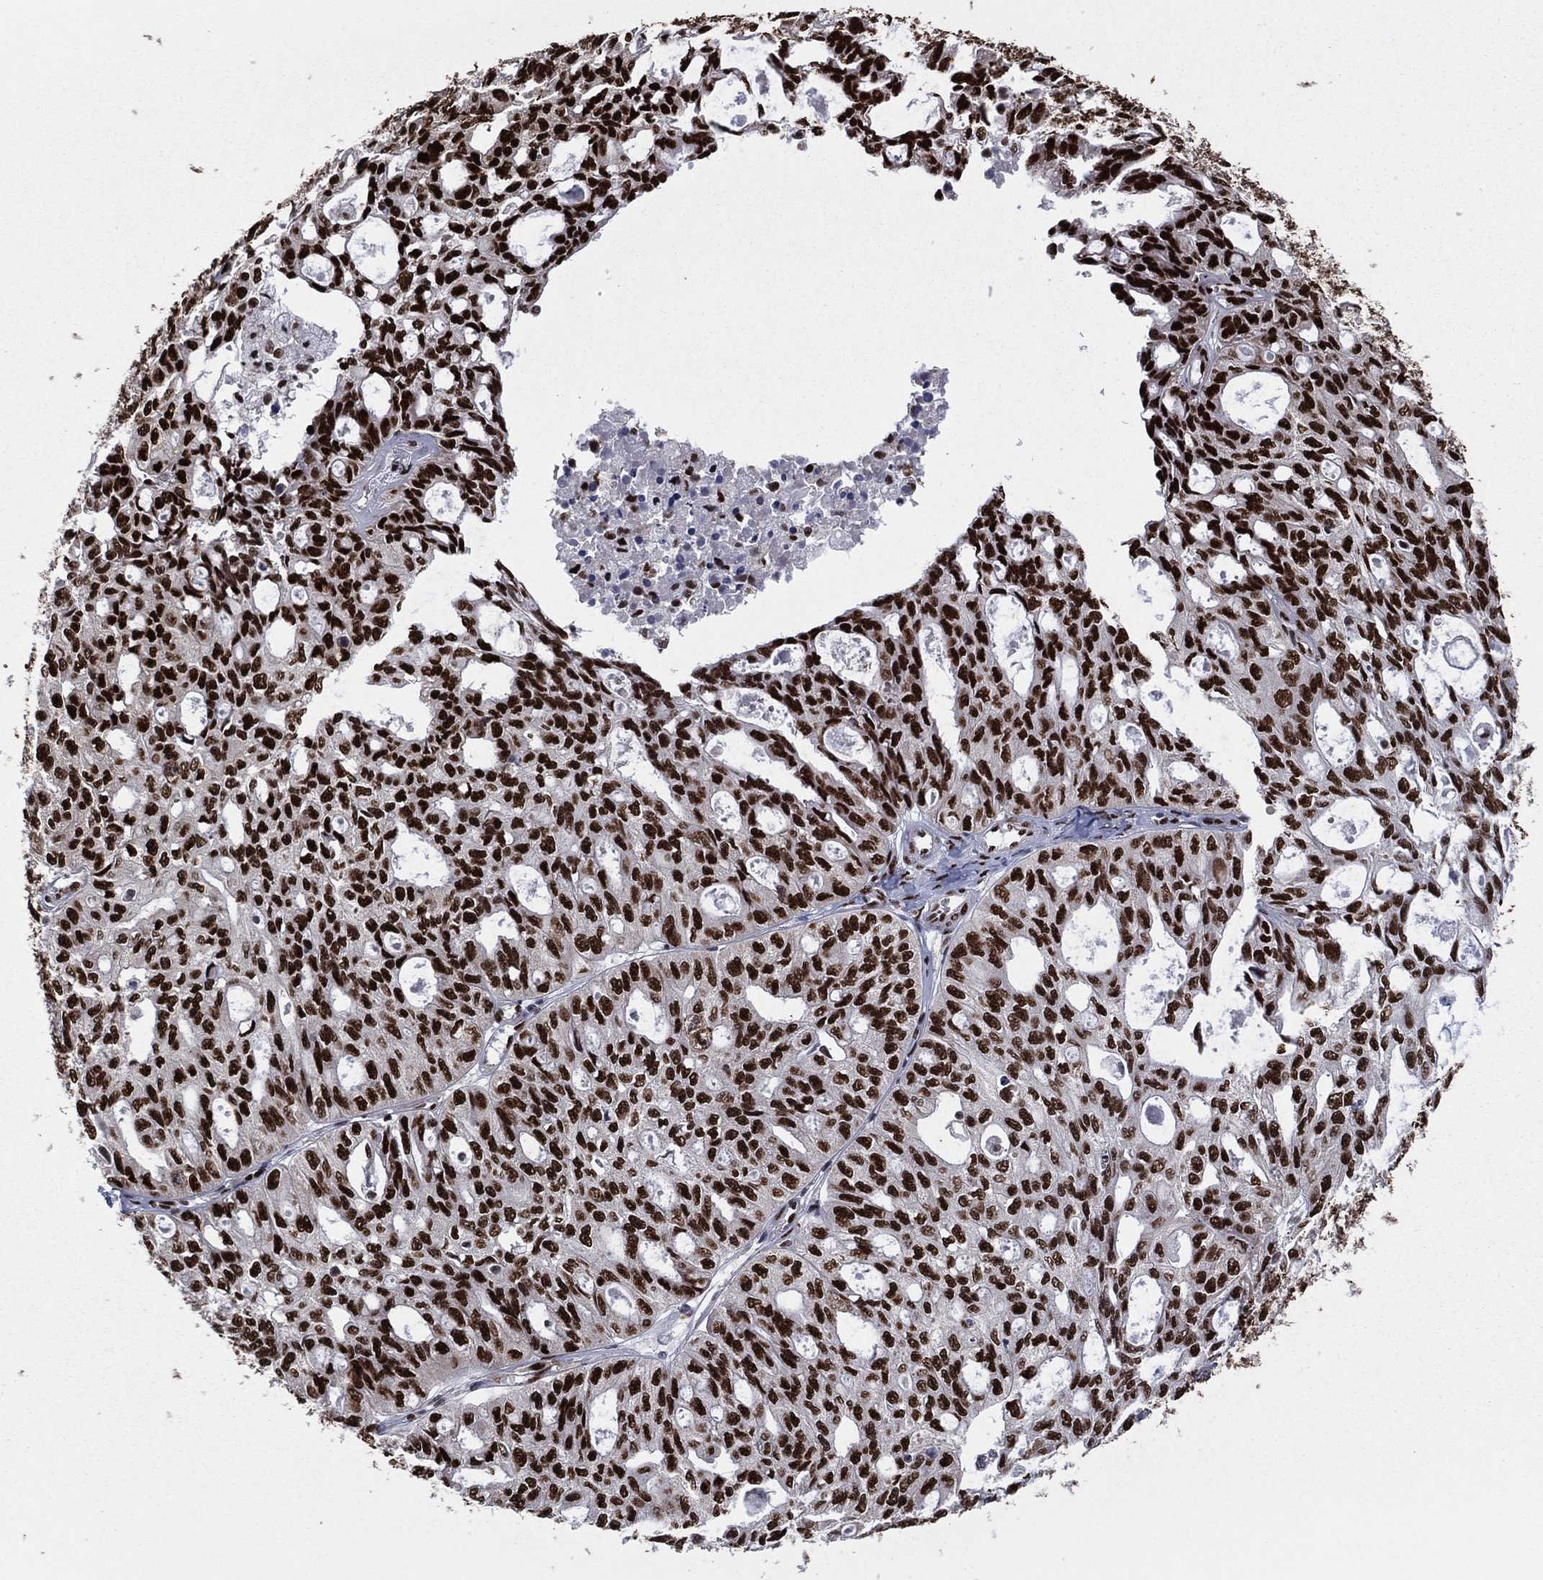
{"staining": {"intensity": "strong", "quantity": ">75%", "location": "nuclear"}, "tissue": "ovarian cancer", "cell_type": "Tumor cells", "image_type": "cancer", "snomed": [{"axis": "morphology", "description": "Carcinoma, endometroid"}, {"axis": "topography", "description": "Ovary"}], "caption": "Ovarian endometroid carcinoma tissue reveals strong nuclear staining in about >75% of tumor cells, visualized by immunohistochemistry. (Stains: DAB in brown, nuclei in blue, Microscopy: brightfield microscopy at high magnification).", "gene": "TP53BP1", "patient": {"sex": "female", "age": 65}}